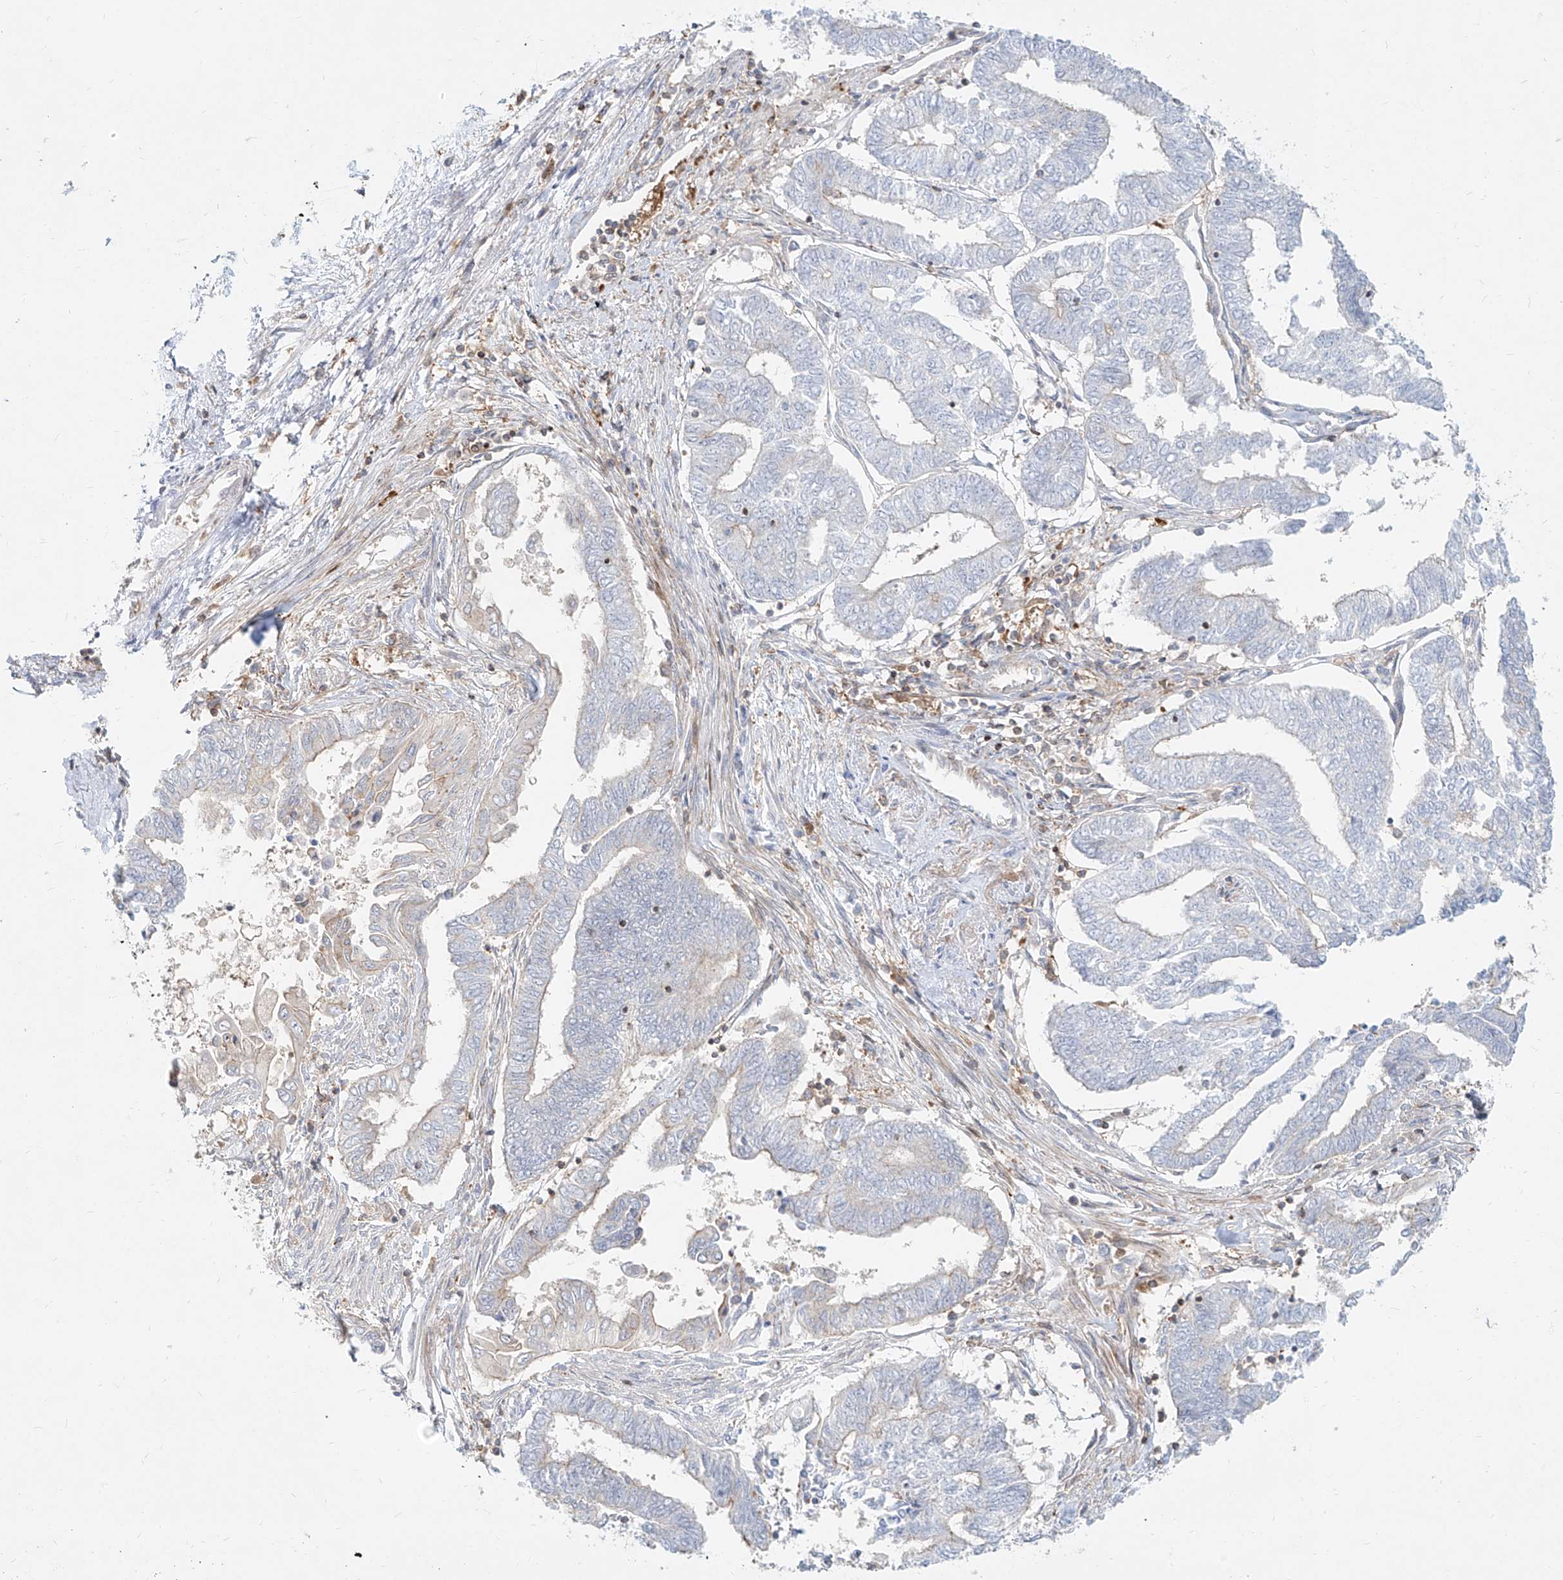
{"staining": {"intensity": "negative", "quantity": "none", "location": "none"}, "tissue": "endometrial cancer", "cell_type": "Tumor cells", "image_type": "cancer", "snomed": [{"axis": "morphology", "description": "Adenocarcinoma, NOS"}, {"axis": "topography", "description": "Uterus"}, {"axis": "topography", "description": "Endometrium"}], "caption": "Immunohistochemical staining of human endometrial cancer (adenocarcinoma) displays no significant expression in tumor cells.", "gene": "SLC2A12", "patient": {"sex": "female", "age": 70}}